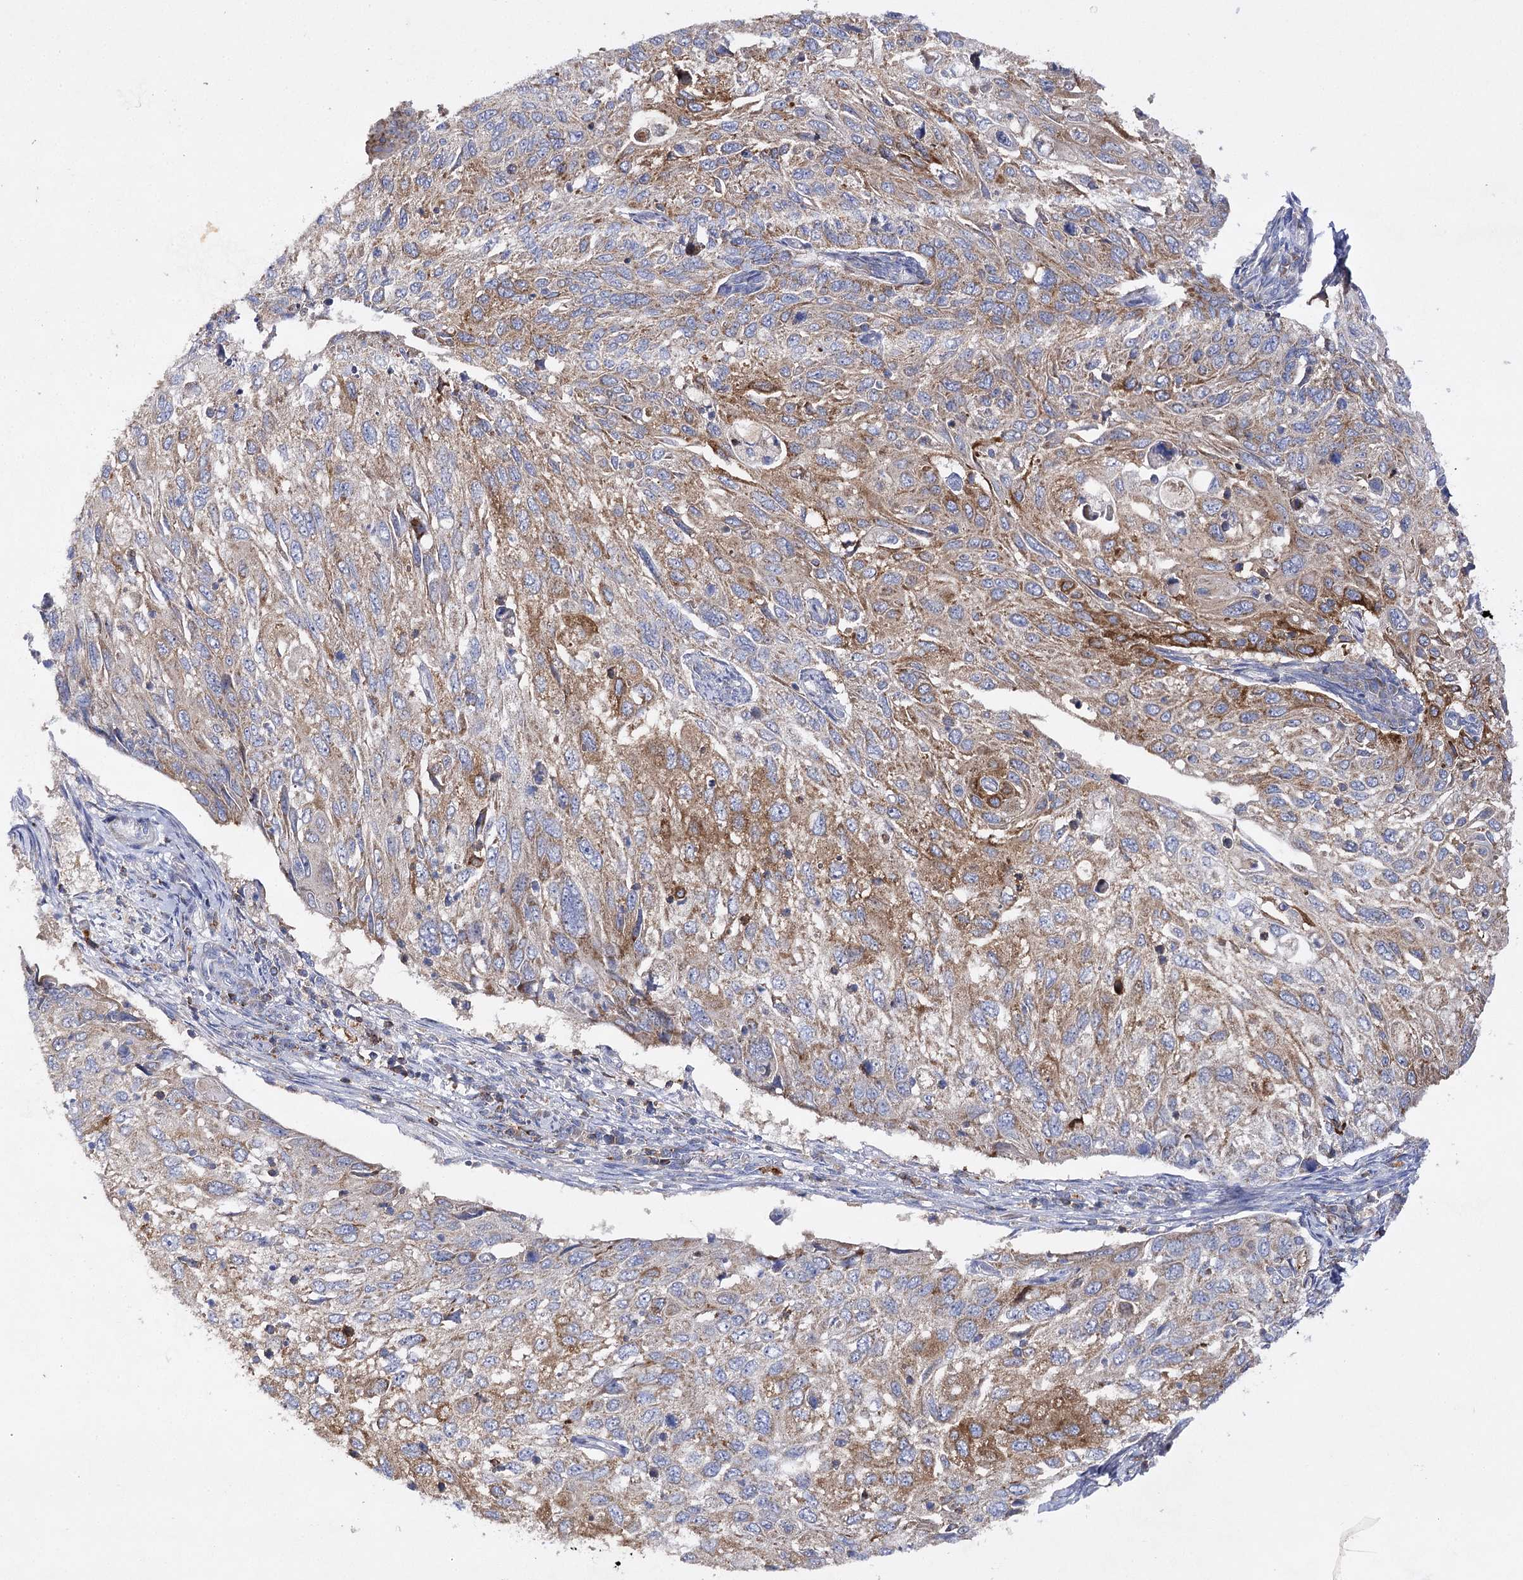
{"staining": {"intensity": "moderate", "quantity": ">75%", "location": "cytoplasmic/membranous"}, "tissue": "cervical cancer", "cell_type": "Tumor cells", "image_type": "cancer", "snomed": [{"axis": "morphology", "description": "Squamous cell carcinoma, NOS"}, {"axis": "topography", "description": "Cervix"}], "caption": "Moderate cytoplasmic/membranous expression is seen in about >75% of tumor cells in squamous cell carcinoma (cervical). Nuclei are stained in blue.", "gene": "COX15", "patient": {"sex": "female", "age": 70}}